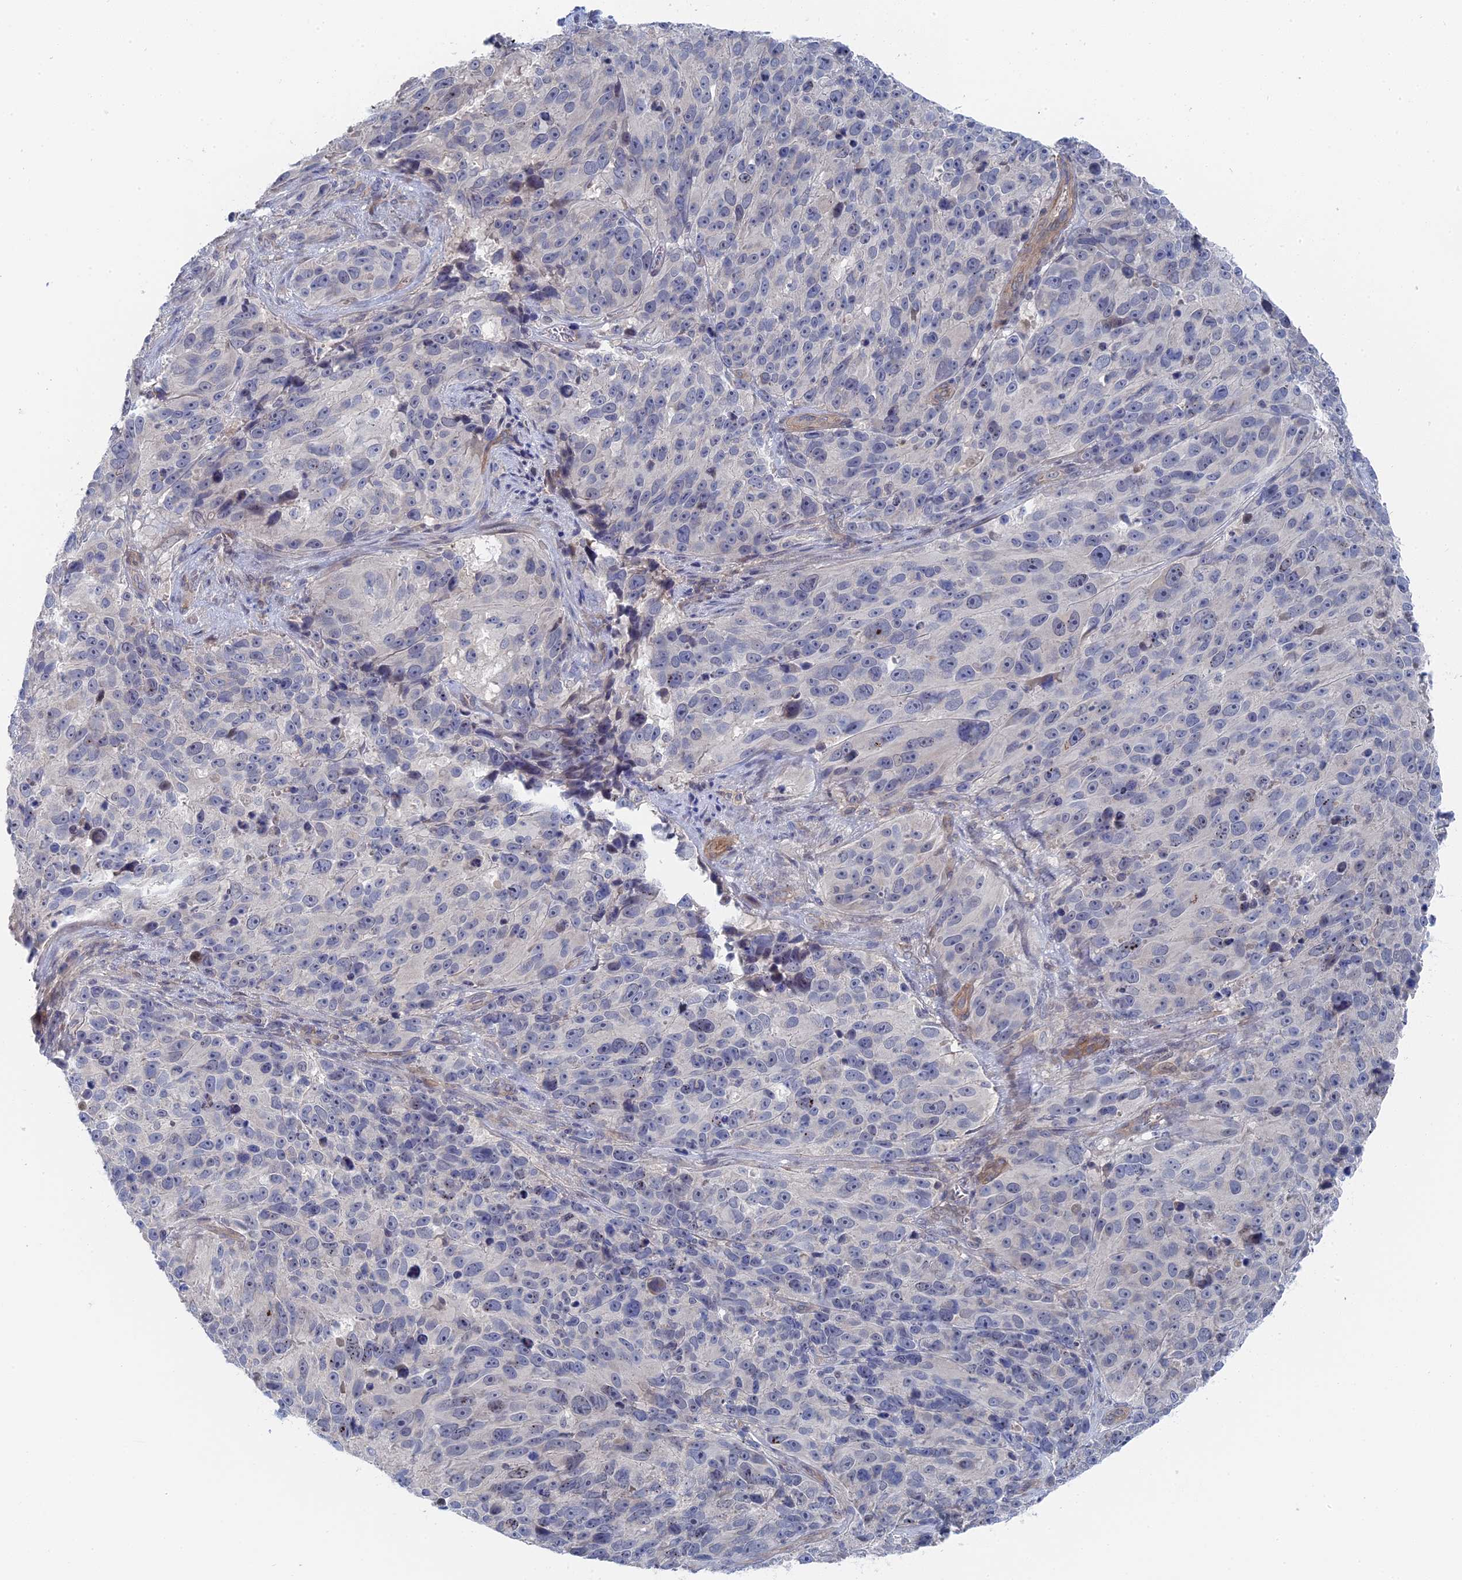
{"staining": {"intensity": "negative", "quantity": "none", "location": "none"}, "tissue": "melanoma", "cell_type": "Tumor cells", "image_type": "cancer", "snomed": [{"axis": "morphology", "description": "Malignant melanoma, NOS"}, {"axis": "topography", "description": "Skin"}], "caption": "Immunohistochemistry (IHC) micrograph of neoplastic tissue: malignant melanoma stained with DAB (3,3'-diaminobenzidine) displays no significant protein positivity in tumor cells. Nuclei are stained in blue.", "gene": "MTHFSD", "patient": {"sex": "male", "age": 84}}